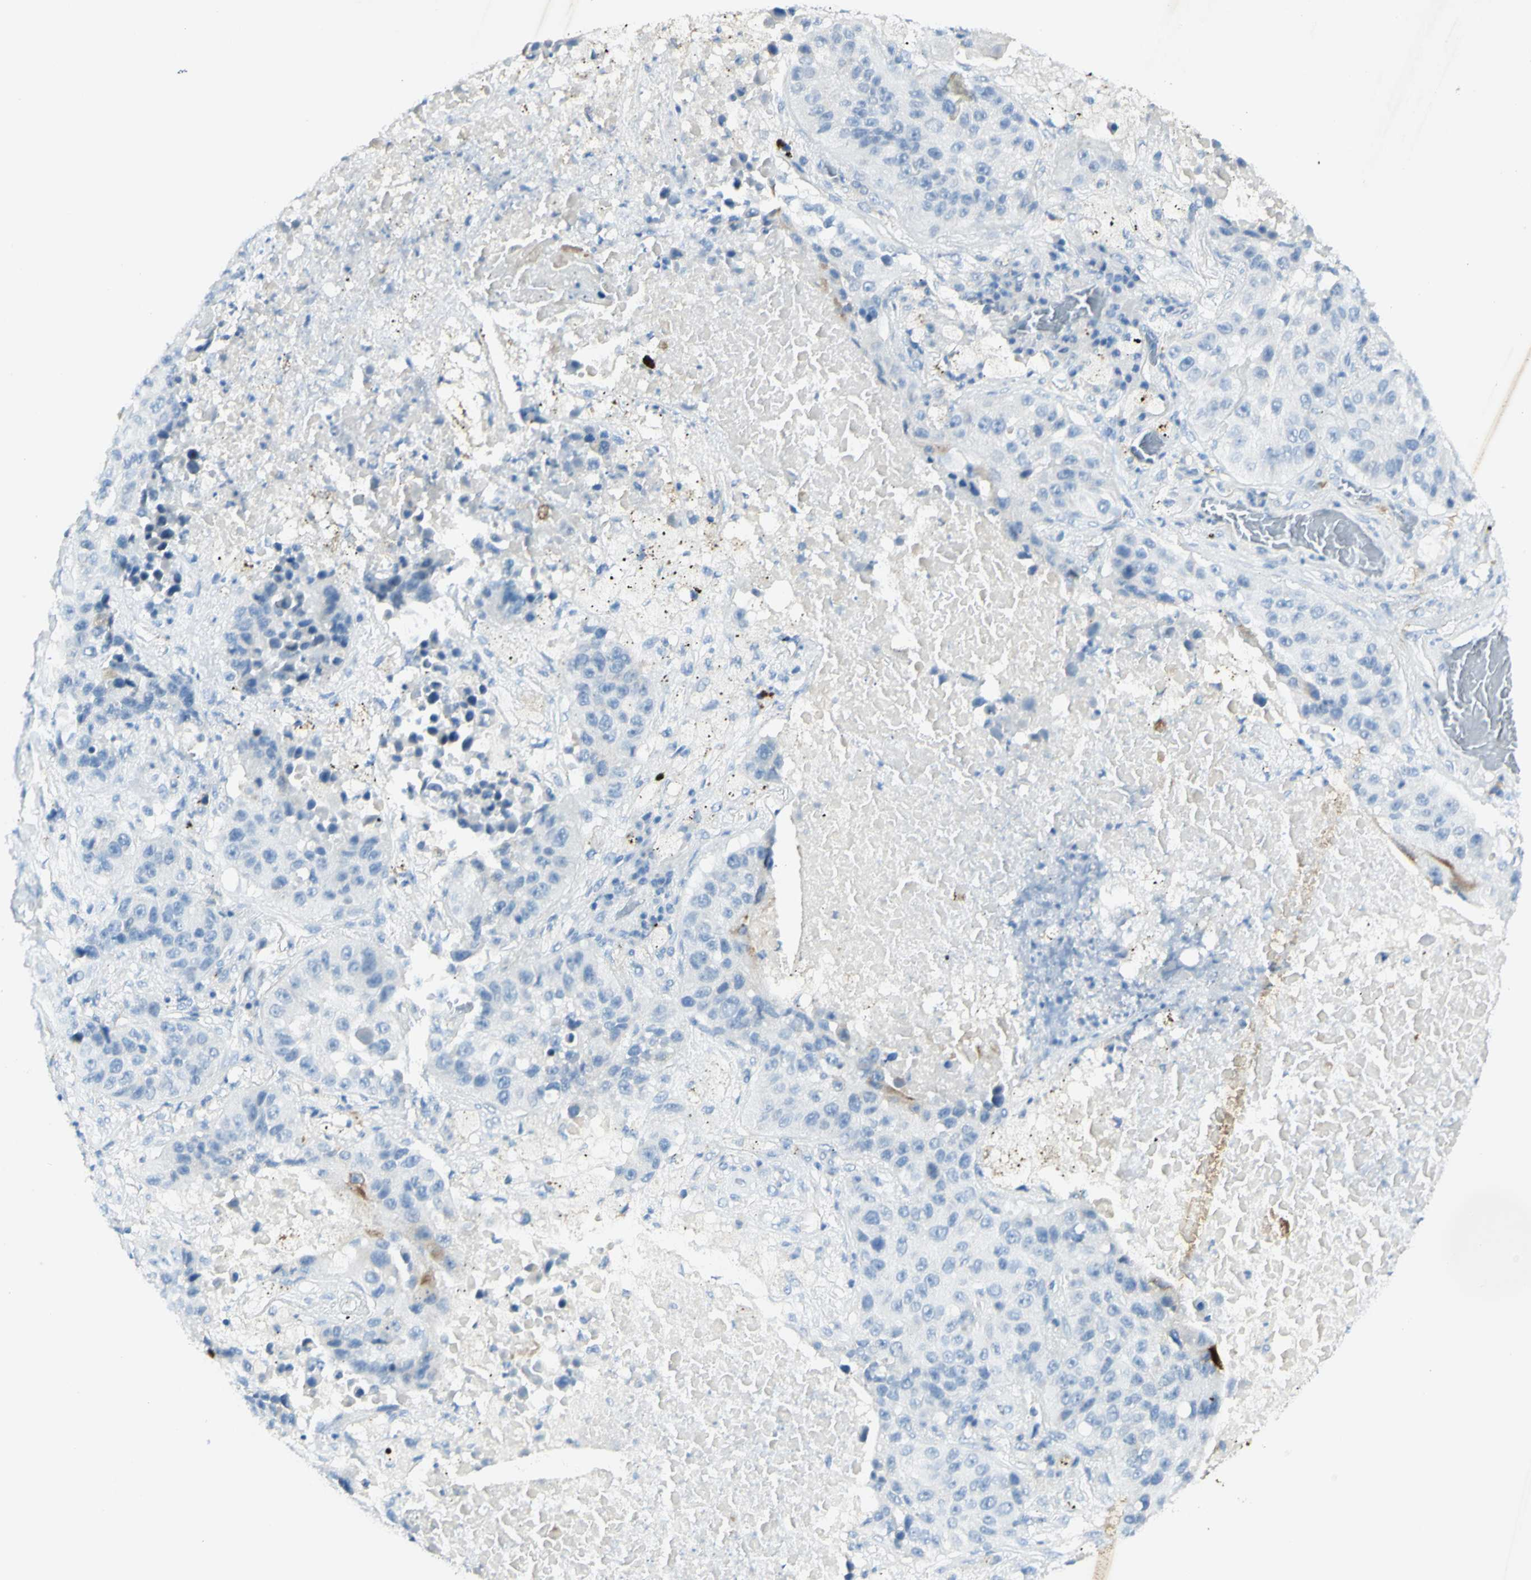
{"staining": {"intensity": "weak", "quantity": "<25%", "location": "cytoplasmic/membranous"}, "tissue": "lung cancer", "cell_type": "Tumor cells", "image_type": "cancer", "snomed": [{"axis": "morphology", "description": "Squamous cell carcinoma, NOS"}, {"axis": "topography", "description": "Lung"}], "caption": "Lung cancer (squamous cell carcinoma) was stained to show a protein in brown. There is no significant positivity in tumor cells. (Stains: DAB IHC with hematoxylin counter stain, Microscopy: brightfield microscopy at high magnification).", "gene": "GDF15", "patient": {"sex": "male", "age": 57}}